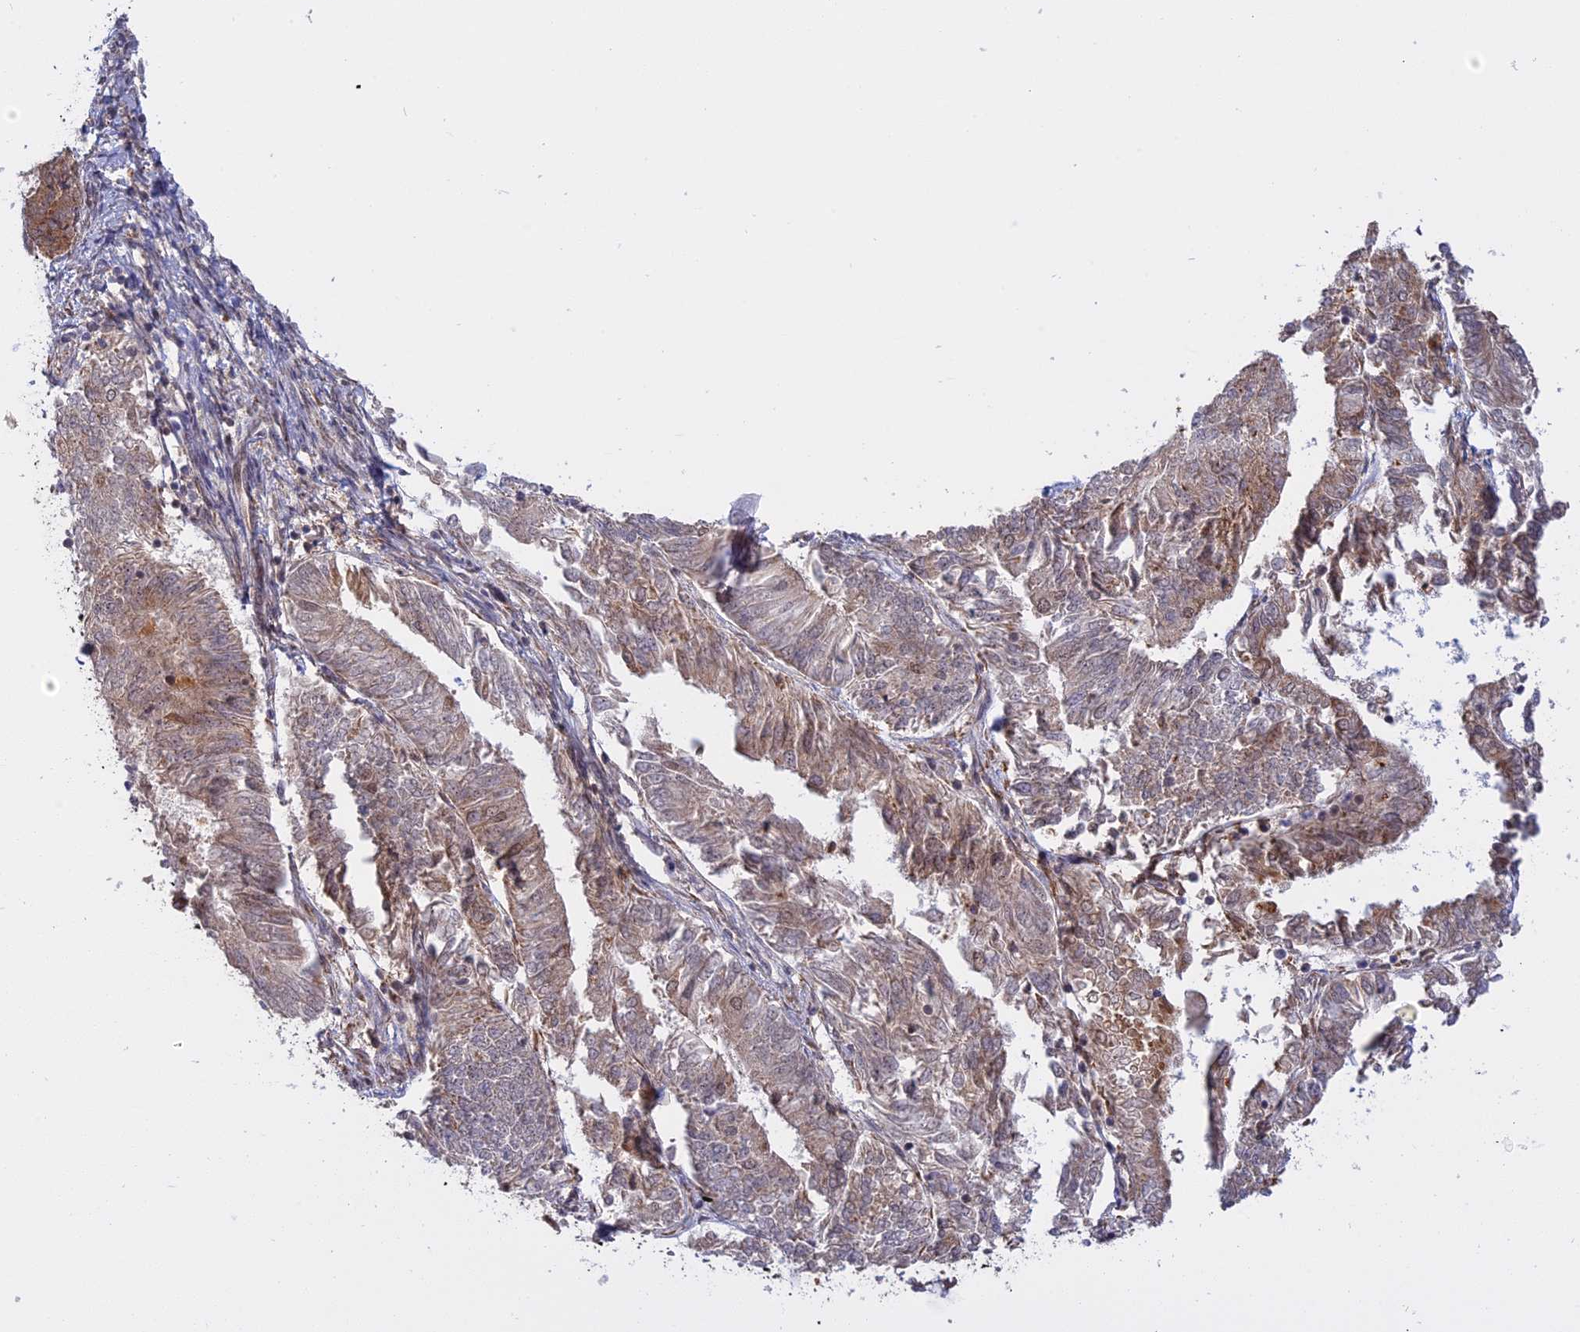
{"staining": {"intensity": "weak", "quantity": ">75%", "location": "cytoplasmic/membranous"}, "tissue": "endometrial cancer", "cell_type": "Tumor cells", "image_type": "cancer", "snomed": [{"axis": "morphology", "description": "Adenocarcinoma, NOS"}, {"axis": "topography", "description": "Endometrium"}], "caption": "Endometrial adenocarcinoma stained with a brown dye shows weak cytoplasmic/membranous positive staining in approximately >75% of tumor cells.", "gene": "GSKIP", "patient": {"sex": "female", "age": 58}}